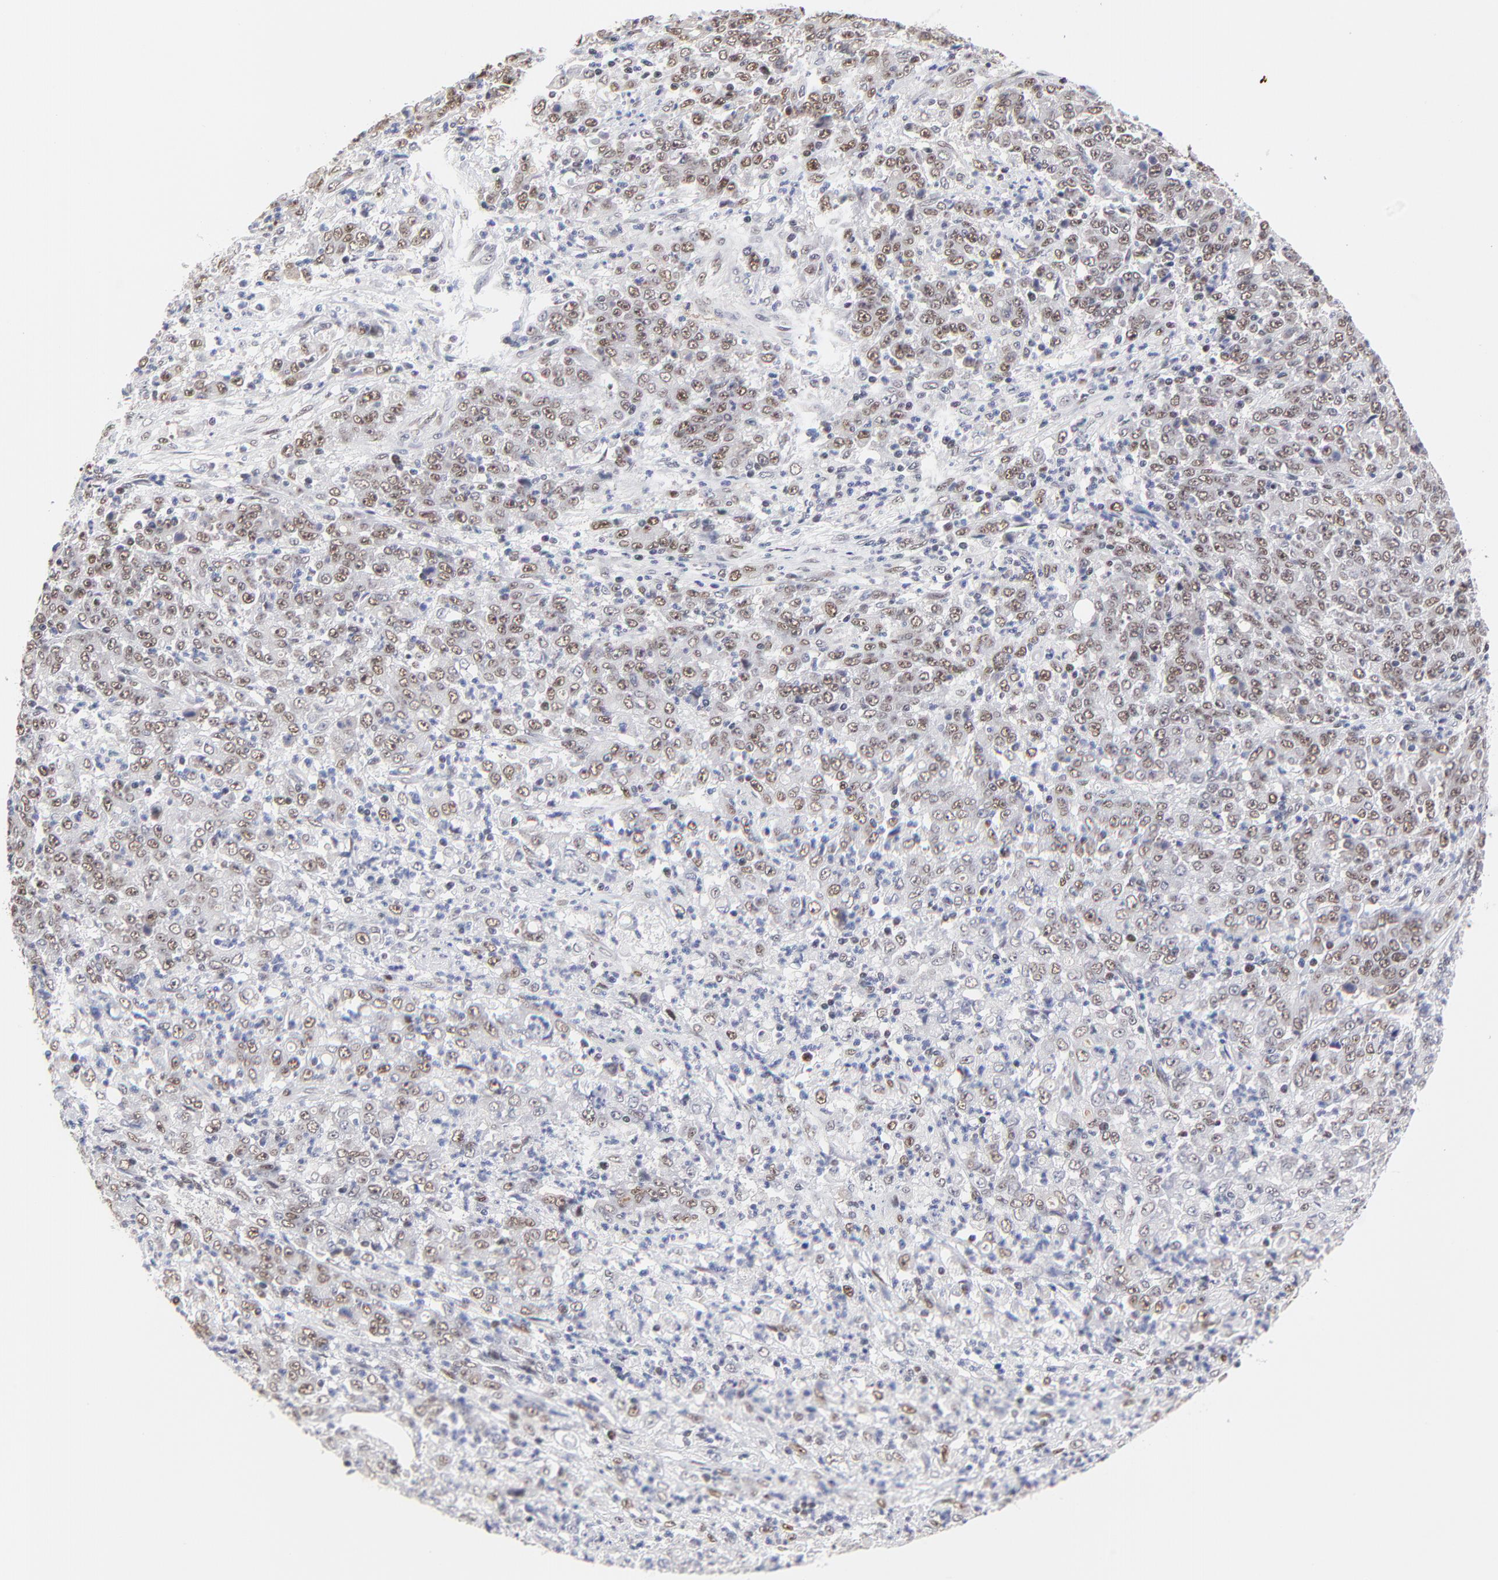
{"staining": {"intensity": "weak", "quantity": ">75%", "location": "nuclear"}, "tissue": "stomach cancer", "cell_type": "Tumor cells", "image_type": "cancer", "snomed": [{"axis": "morphology", "description": "Adenocarcinoma, NOS"}, {"axis": "topography", "description": "Stomach, lower"}], "caption": "Stomach adenocarcinoma stained with a brown dye displays weak nuclear positive staining in about >75% of tumor cells.", "gene": "OGFOD1", "patient": {"sex": "female", "age": 71}}